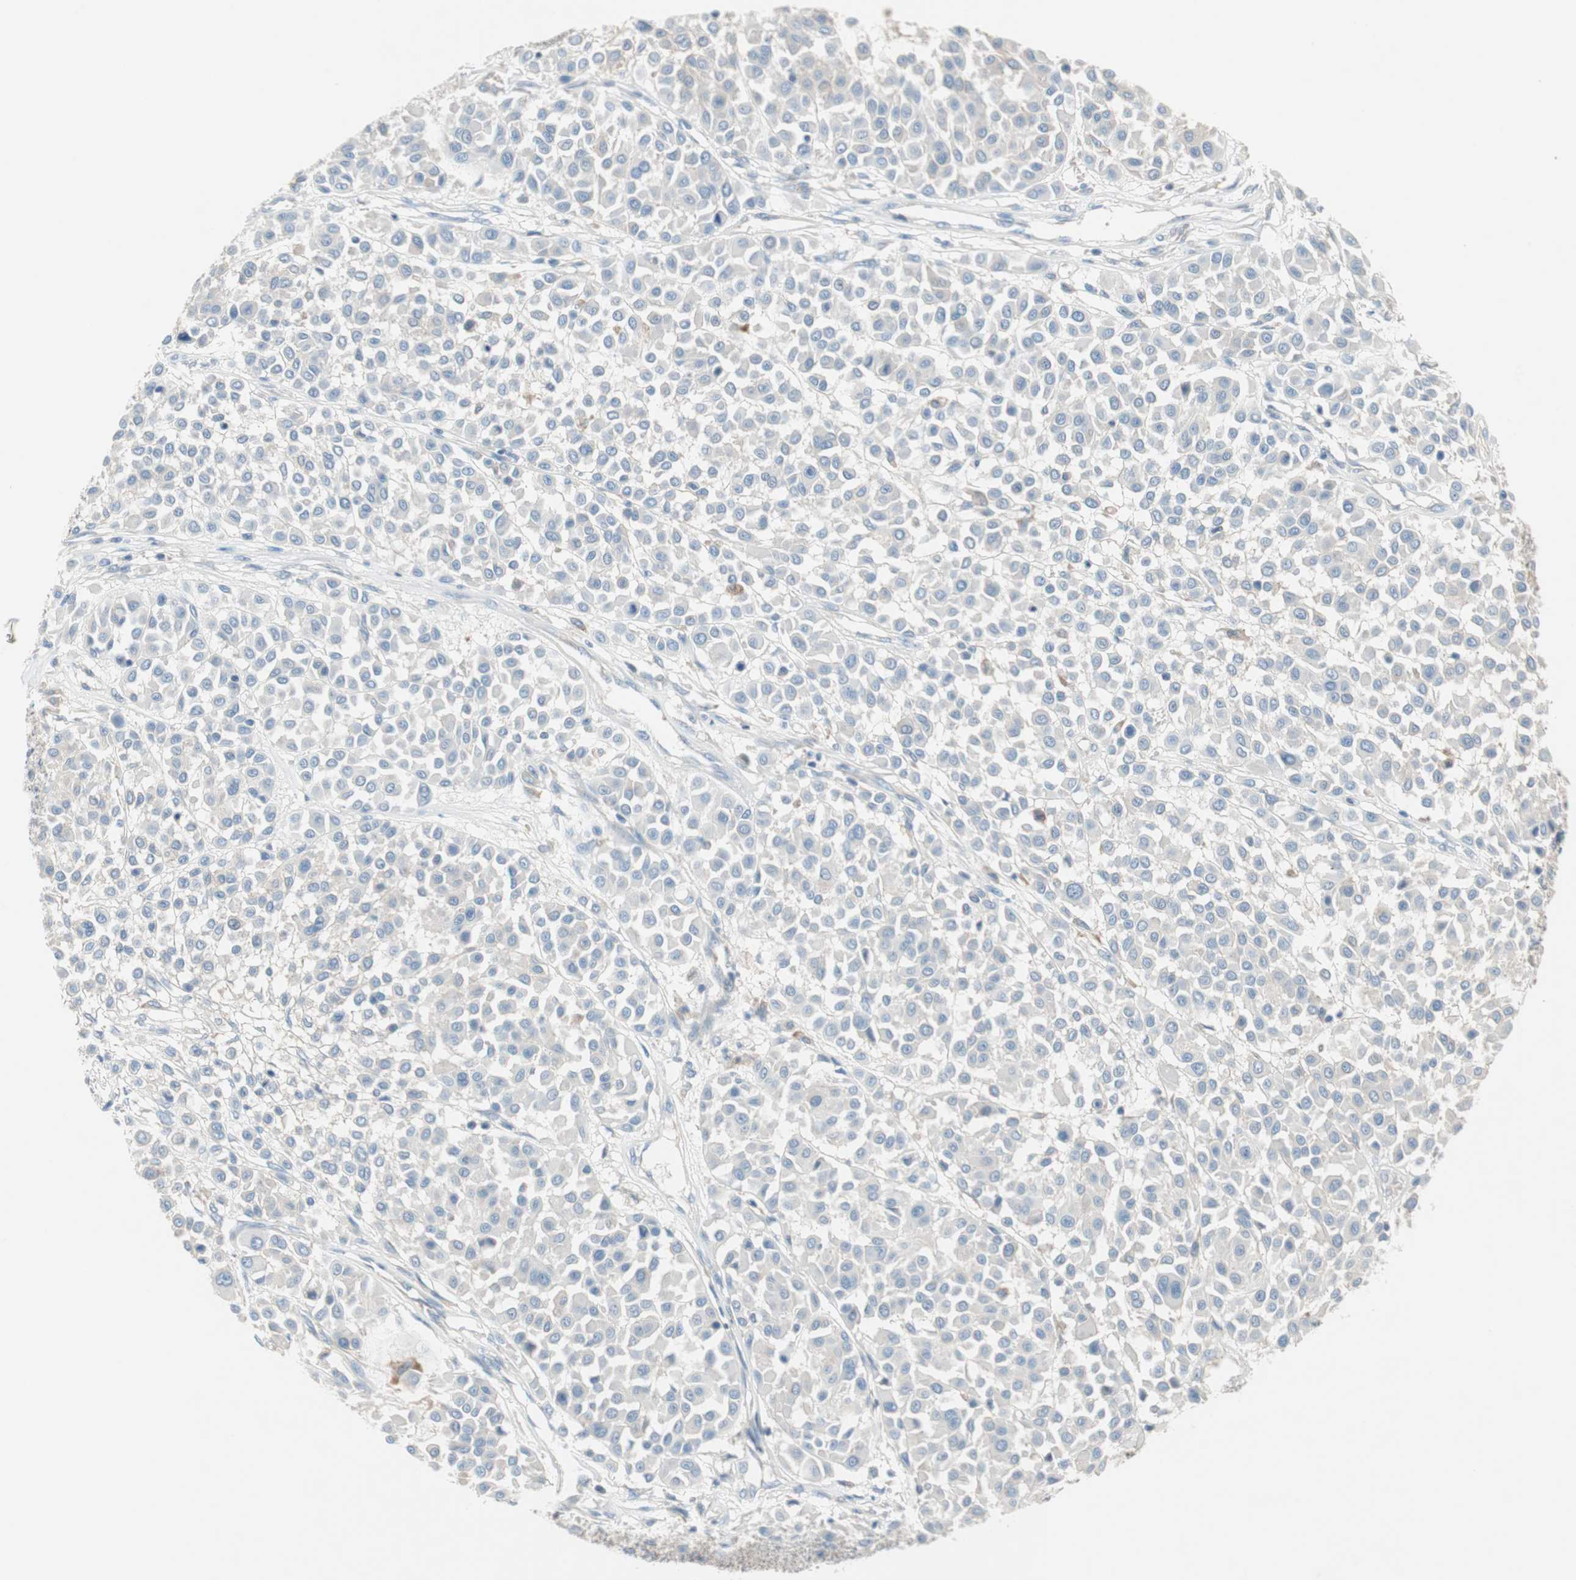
{"staining": {"intensity": "negative", "quantity": "none", "location": "none"}, "tissue": "melanoma", "cell_type": "Tumor cells", "image_type": "cancer", "snomed": [{"axis": "morphology", "description": "Malignant melanoma, Metastatic site"}, {"axis": "topography", "description": "Soft tissue"}], "caption": "Tumor cells are negative for brown protein staining in melanoma.", "gene": "GLUL", "patient": {"sex": "male", "age": 41}}